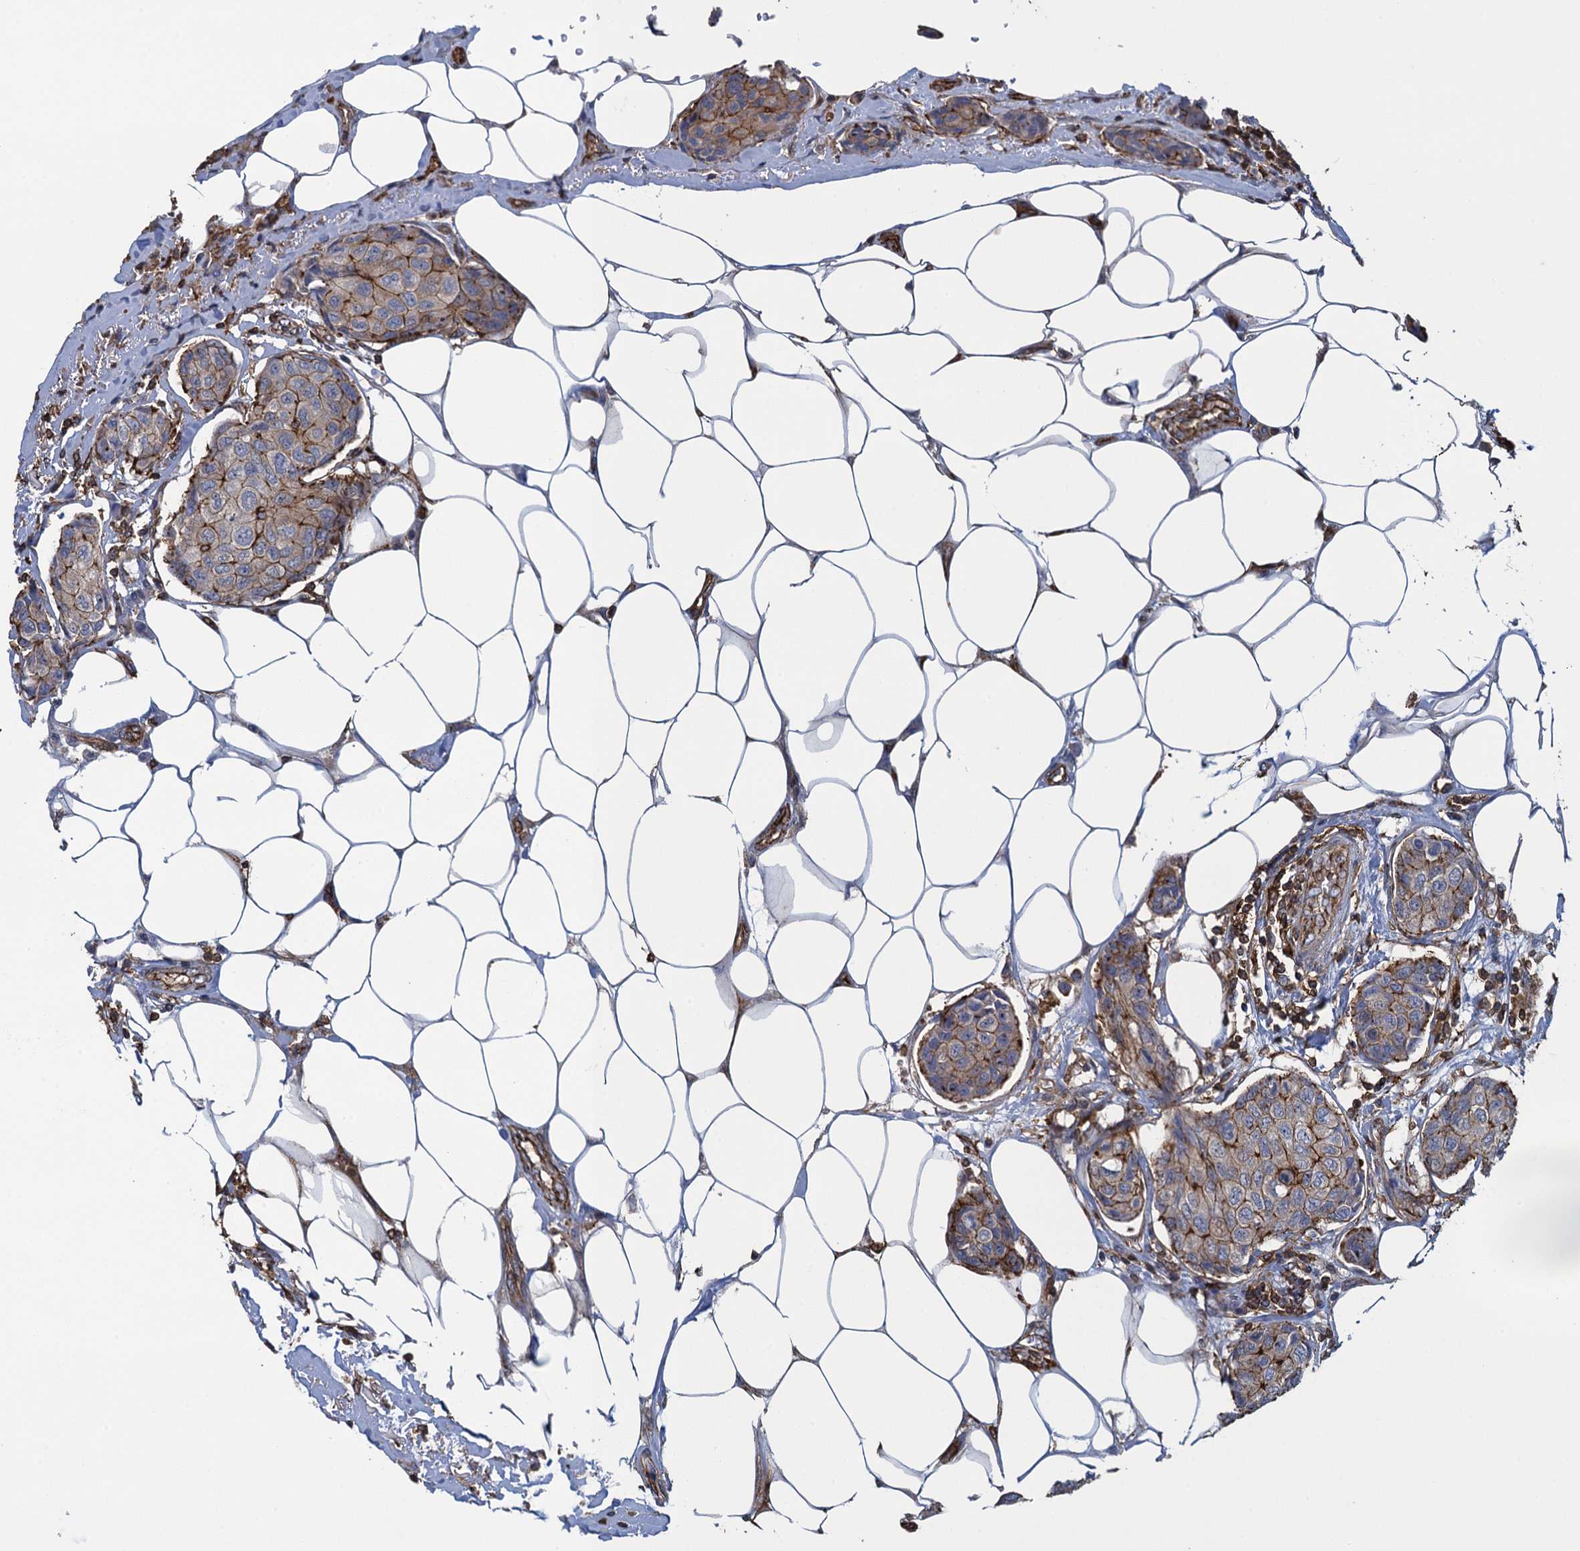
{"staining": {"intensity": "moderate", "quantity": "25%-75%", "location": "cytoplasmic/membranous"}, "tissue": "breast cancer", "cell_type": "Tumor cells", "image_type": "cancer", "snomed": [{"axis": "morphology", "description": "Duct carcinoma"}, {"axis": "topography", "description": "Breast"}], "caption": "Immunohistochemical staining of human breast cancer (infiltrating ductal carcinoma) reveals medium levels of moderate cytoplasmic/membranous positivity in about 25%-75% of tumor cells.", "gene": "PROSER2", "patient": {"sex": "female", "age": 80}}